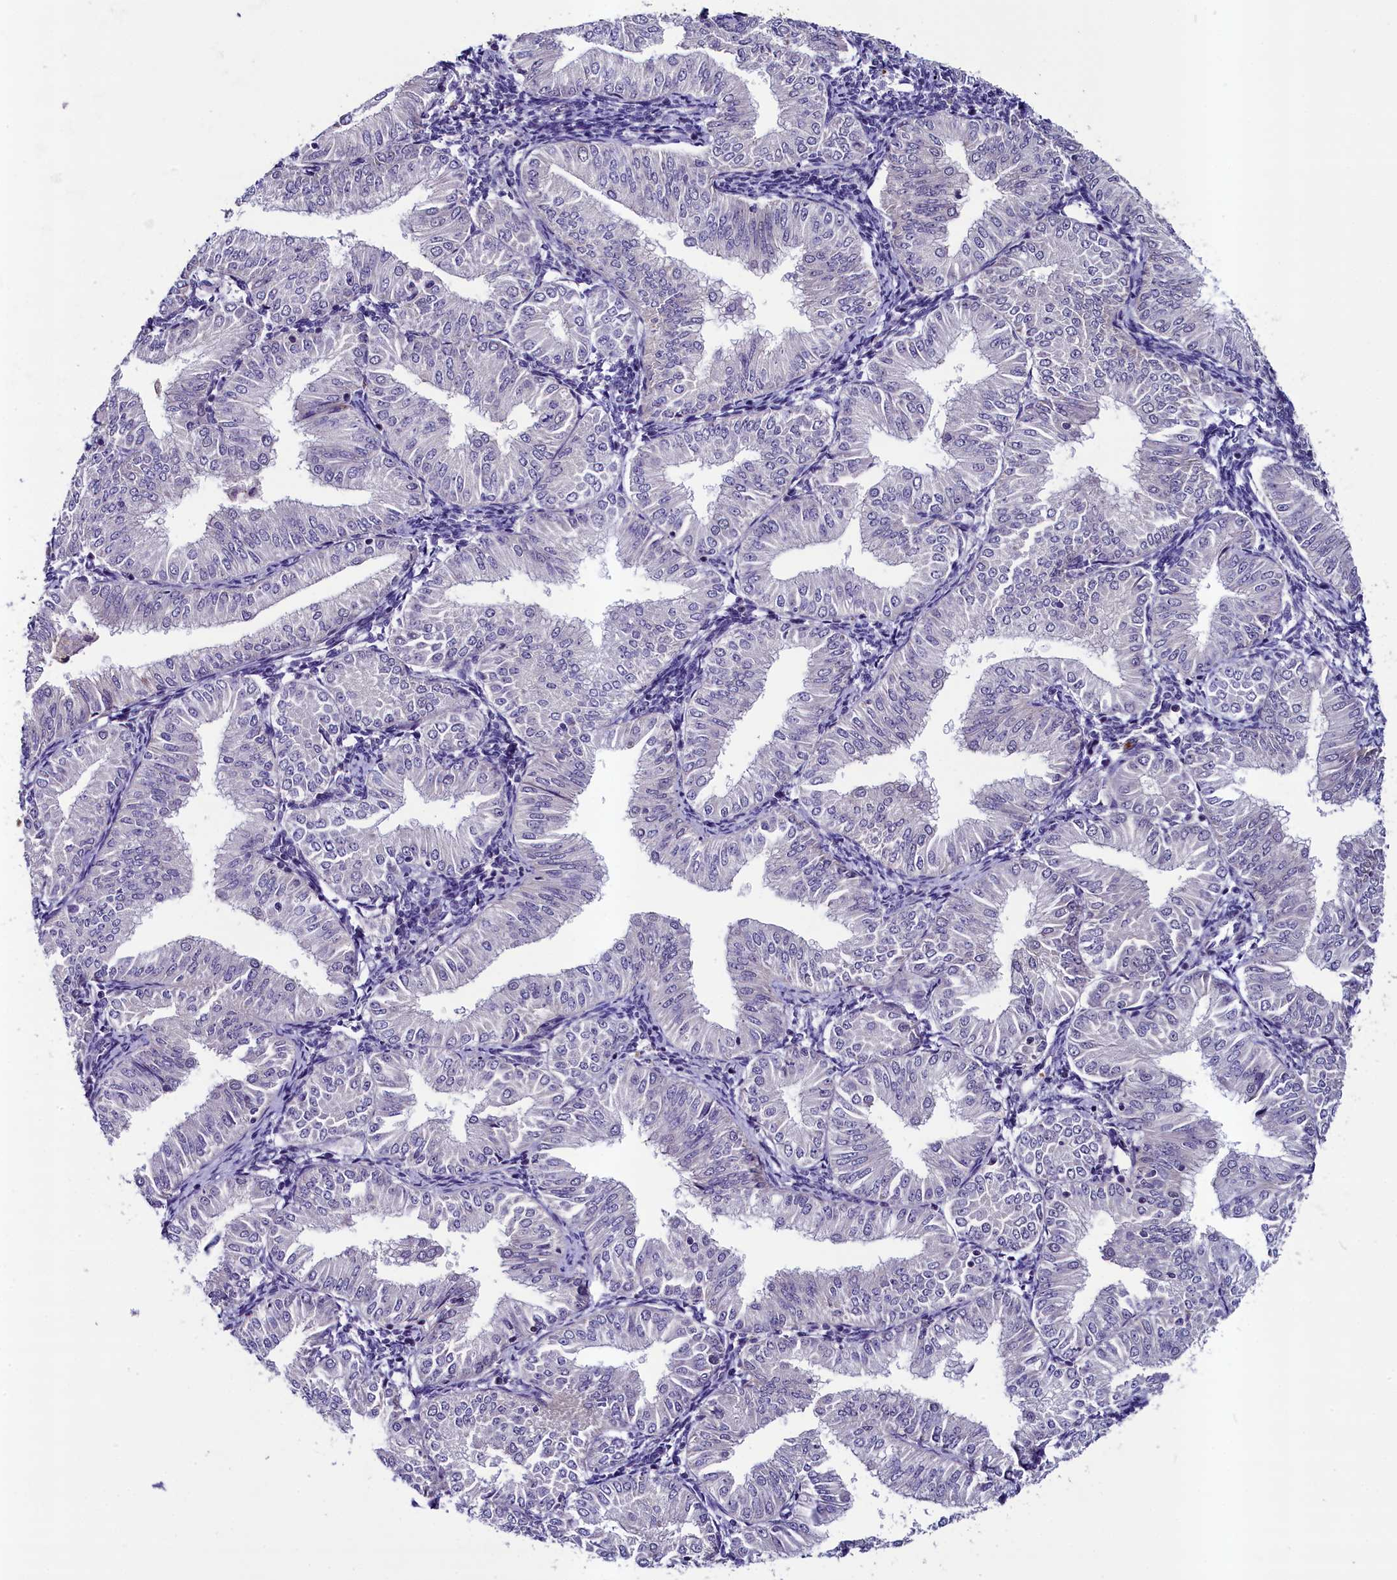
{"staining": {"intensity": "negative", "quantity": "none", "location": "none"}, "tissue": "endometrial cancer", "cell_type": "Tumor cells", "image_type": "cancer", "snomed": [{"axis": "morphology", "description": "Normal tissue, NOS"}, {"axis": "morphology", "description": "Adenocarcinoma, NOS"}, {"axis": "topography", "description": "Endometrium"}], "caption": "Tumor cells are negative for brown protein staining in adenocarcinoma (endometrial). (DAB (3,3'-diaminobenzidine) immunohistochemistry (IHC), high magnification).", "gene": "SCD5", "patient": {"sex": "female", "age": 53}}